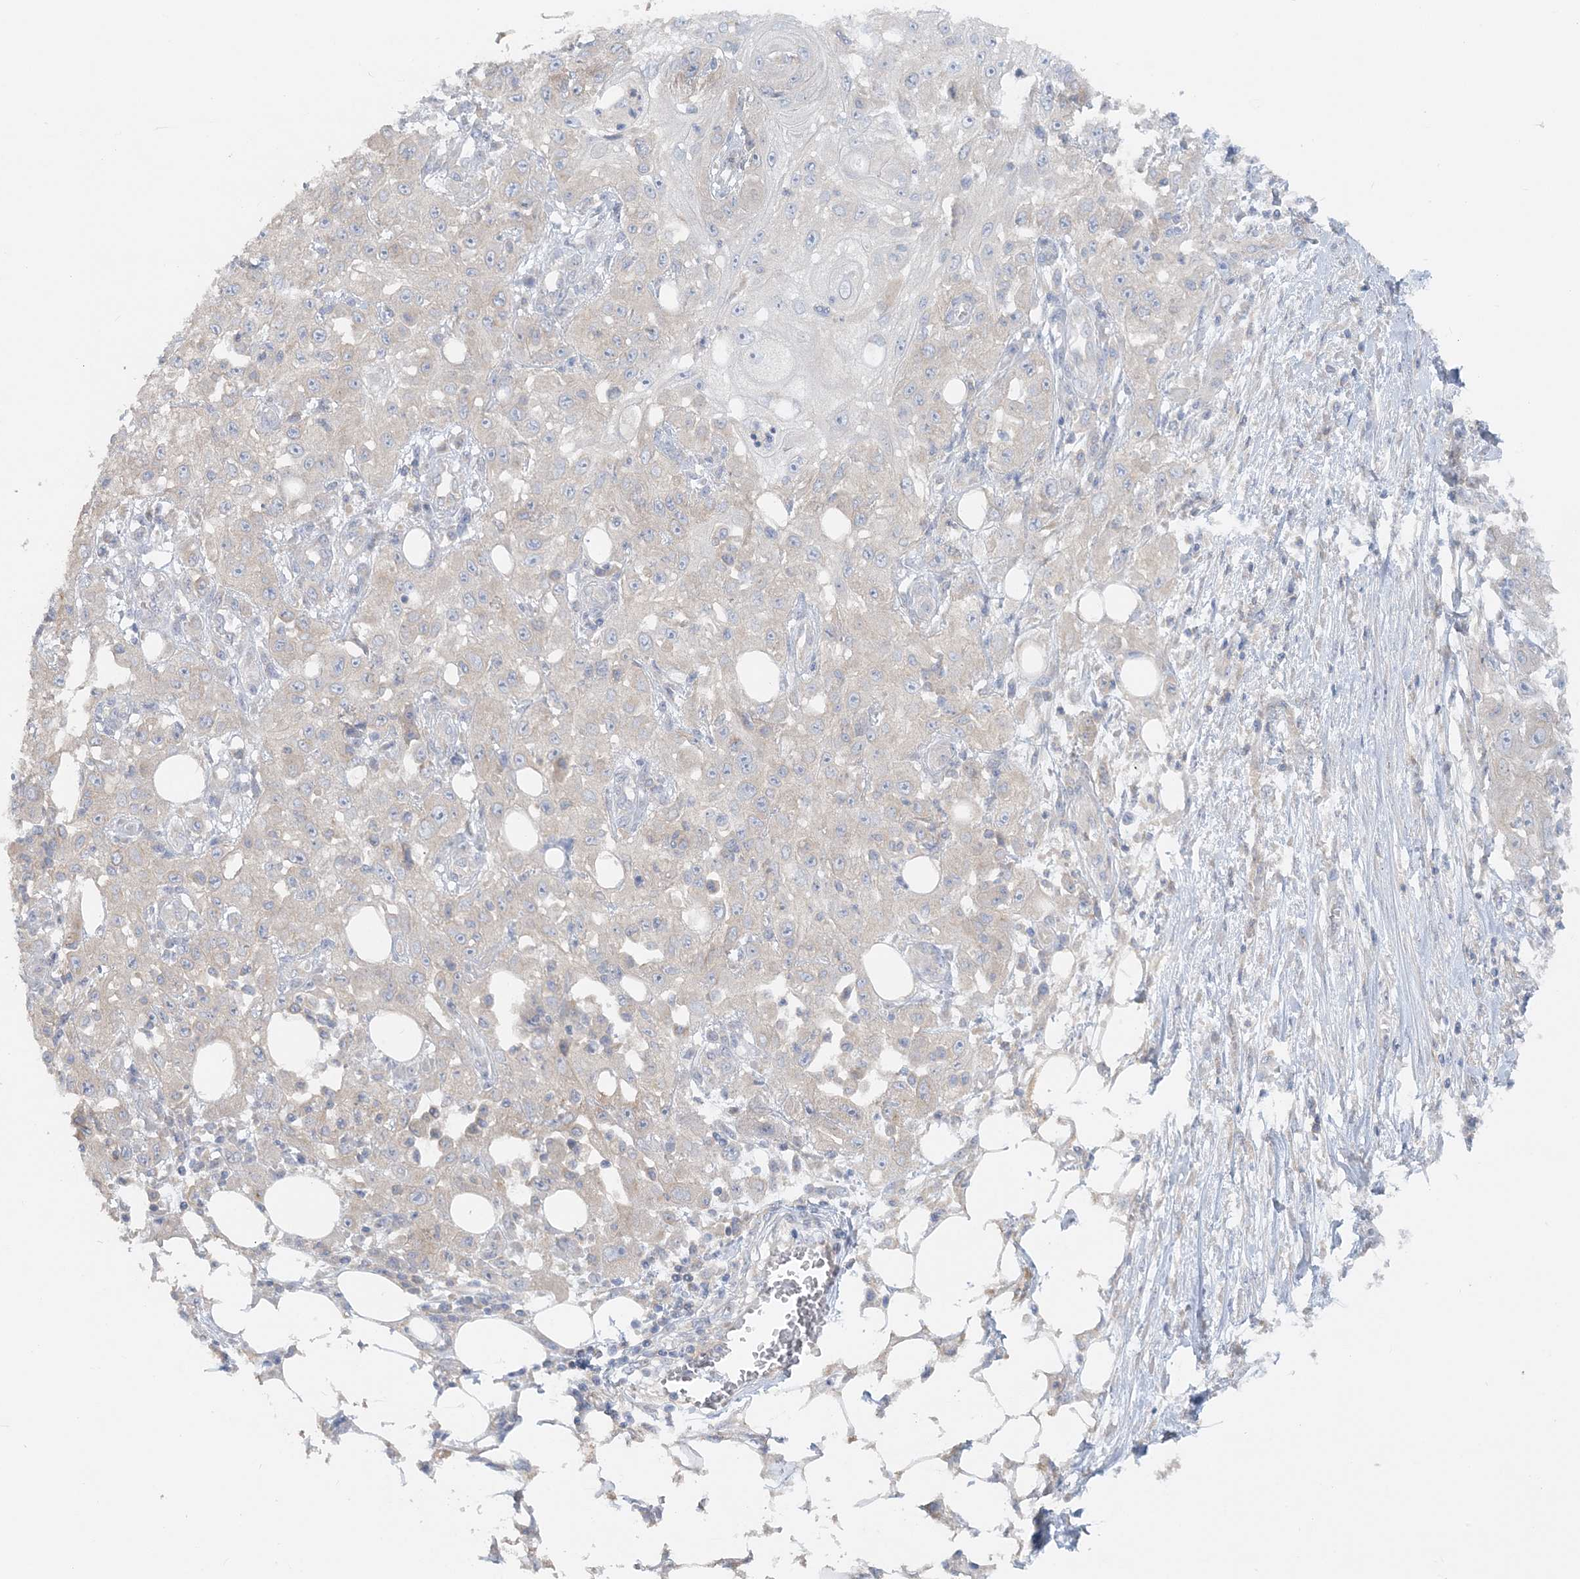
{"staining": {"intensity": "negative", "quantity": "none", "location": "none"}, "tissue": "skin cancer", "cell_type": "Tumor cells", "image_type": "cancer", "snomed": [{"axis": "morphology", "description": "Squamous cell carcinoma, NOS"}, {"axis": "morphology", "description": "Squamous cell carcinoma, metastatic, NOS"}, {"axis": "topography", "description": "Skin"}, {"axis": "topography", "description": "Lymph node"}], "caption": "Tumor cells are negative for brown protein staining in skin cancer.", "gene": "TBC1D5", "patient": {"sex": "male", "age": 75}}